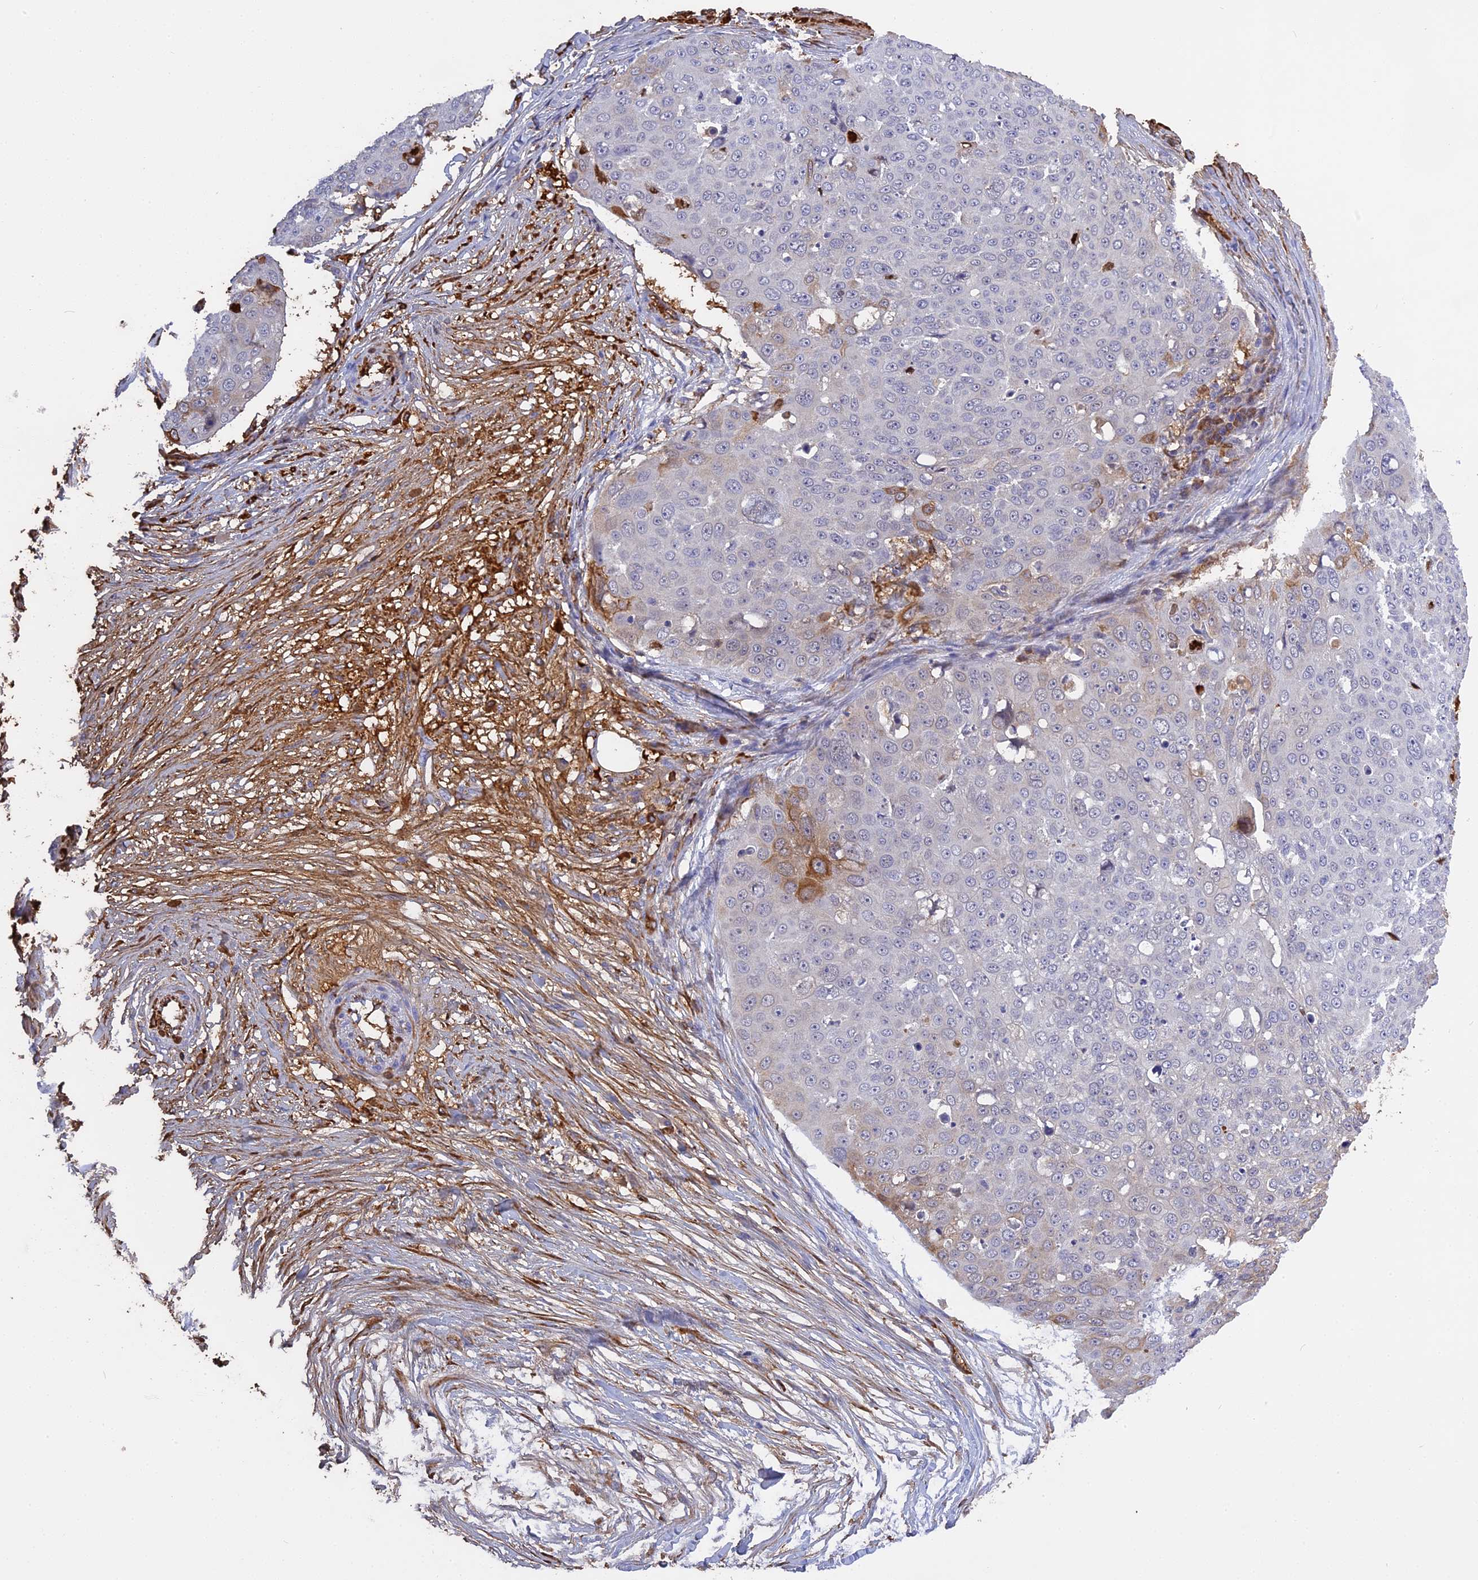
{"staining": {"intensity": "weak", "quantity": "<25%", "location": "cytoplasmic/membranous"}, "tissue": "skin cancer", "cell_type": "Tumor cells", "image_type": "cancer", "snomed": [{"axis": "morphology", "description": "Squamous cell carcinoma, NOS"}, {"axis": "topography", "description": "Skin"}], "caption": "Tumor cells are negative for protein expression in human skin squamous cell carcinoma.", "gene": "PZP", "patient": {"sex": "male", "age": 71}}